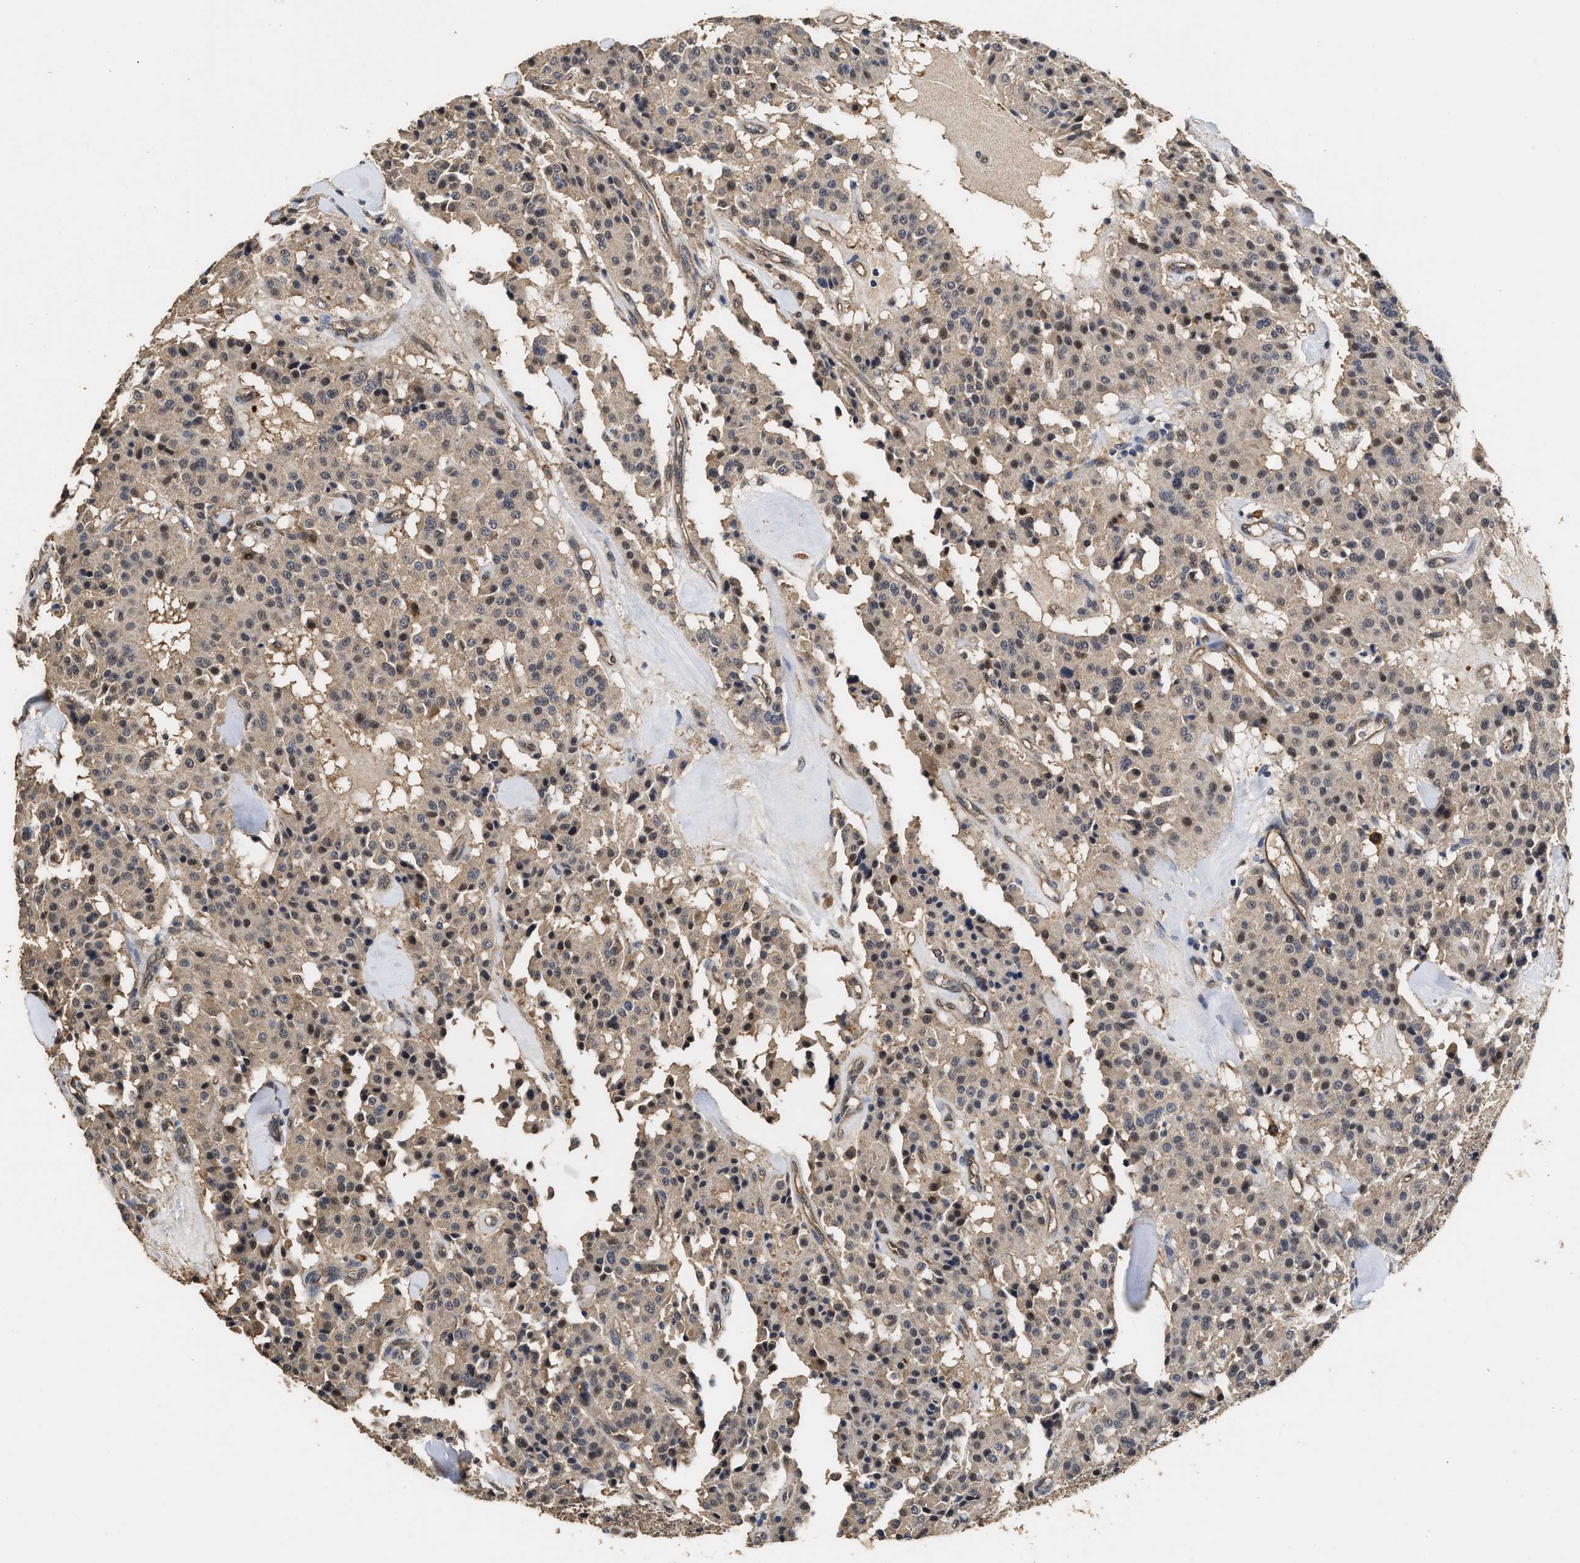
{"staining": {"intensity": "weak", "quantity": ">75%", "location": "cytoplasmic/membranous,nuclear"}, "tissue": "carcinoid", "cell_type": "Tumor cells", "image_type": "cancer", "snomed": [{"axis": "morphology", "description": "Carcinoid, malignant, NOS"}, {"axis": "topography", "description": "Lung"}], "caption": "Carcinoid stained with DAB immunohistochemistry (IHC) shows low levels of weak cytoplasmic/membranous and nuclear expression in about >75% of tumor cells. (brown staining indicates protein expression, while blue staining denotes nuclei).", "gene": "YWHAE", "patient": {"sex": "male", "age": 30}}